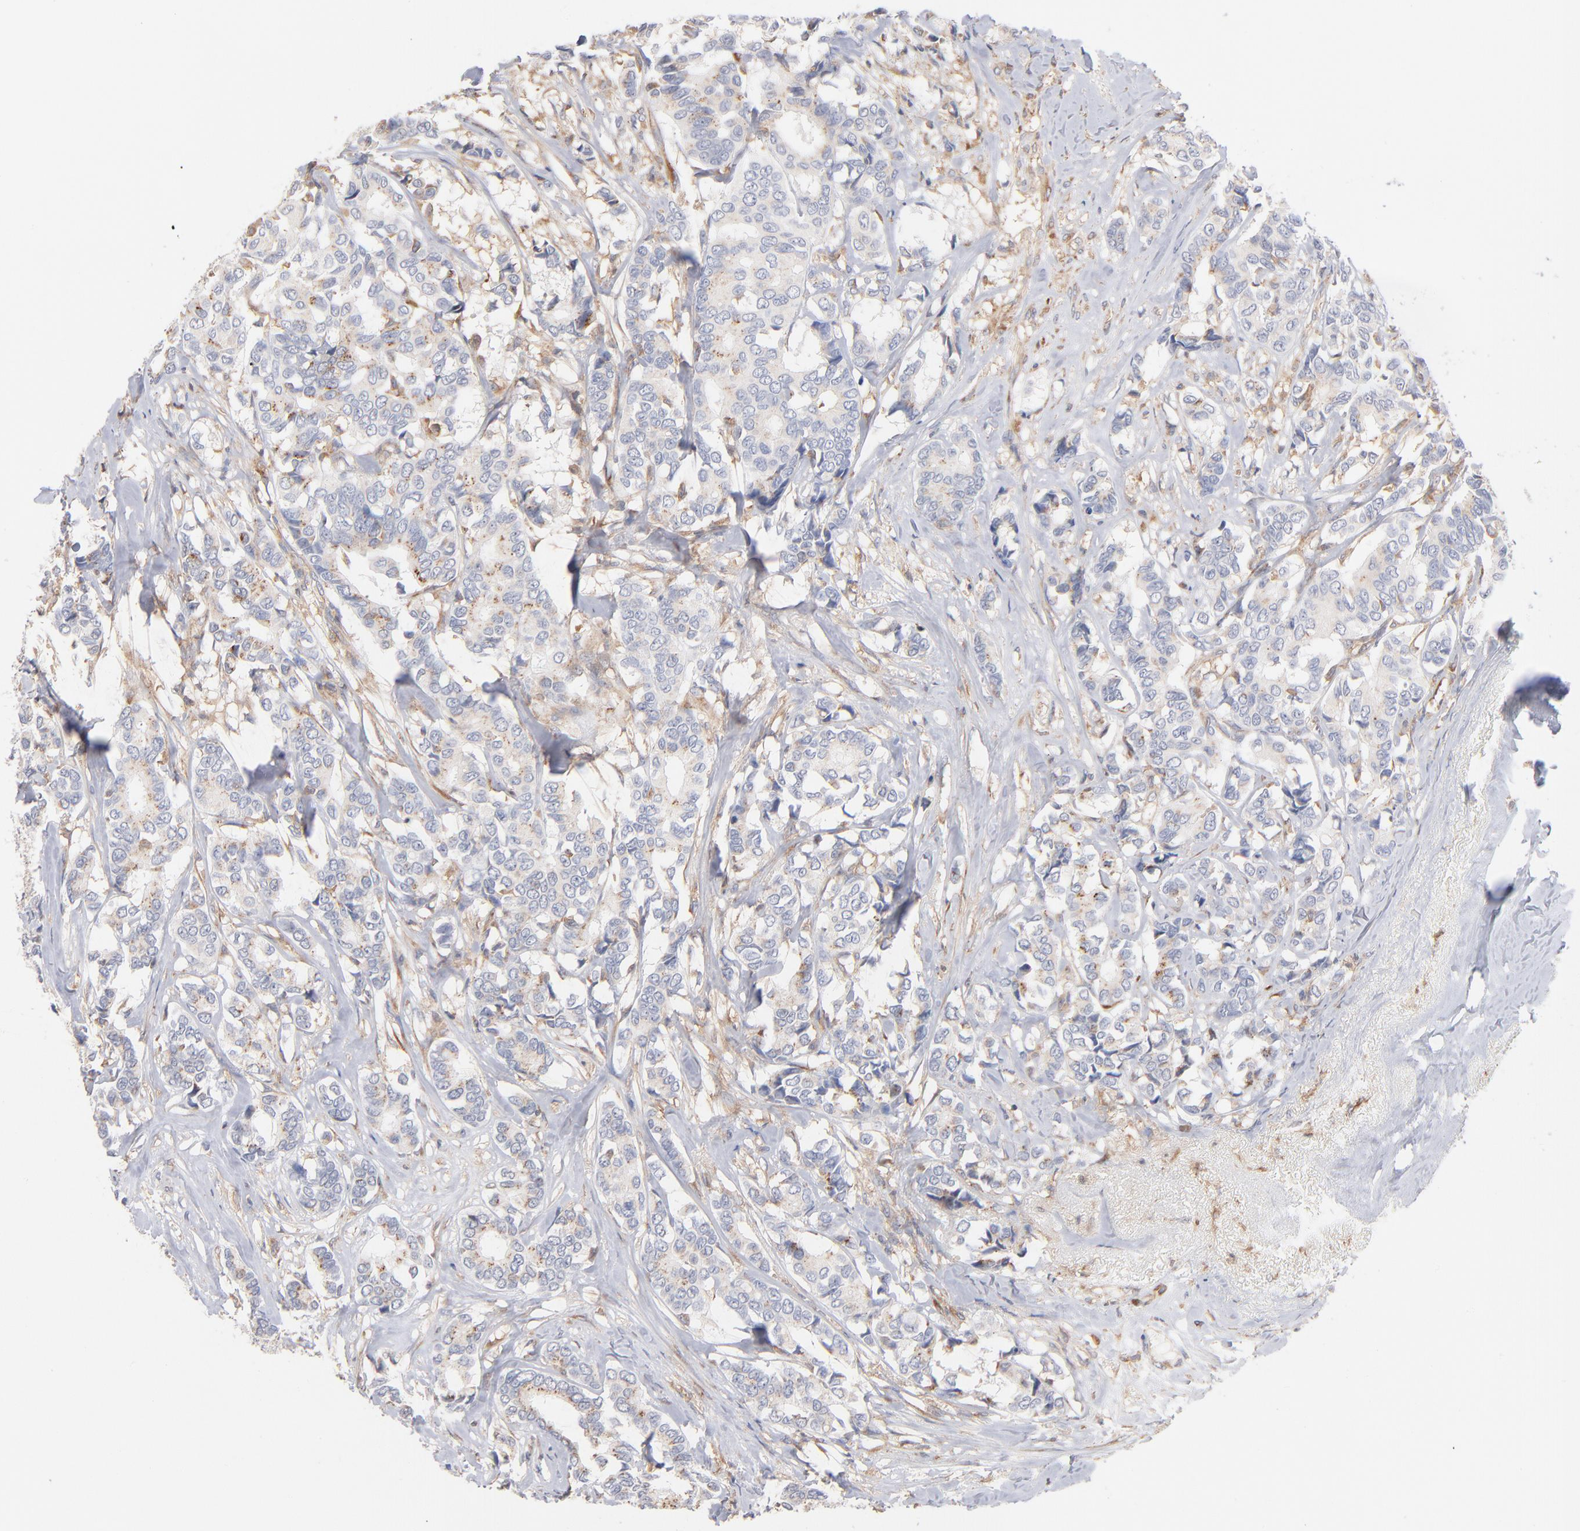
{"staining": {"intensity": "weak", "quantity": "25%-75%", "location": "cytoplasmic/membranous"}, "tissue": "breast cancer", "cell_type": "Tumor cells", "image_type": "cancer", "snomed": [{"axis": "morphology", "description": "Duct carcinoma"}, {"axis": "topography", "description": "Breast"}], "caption": "Tumor cells reveal weak cytoplasmic/membranous positivity in about 25%-75% of cells in breast cancer.", "gene": "WIPF1", "patient": {"sex": "female", "age": 87}}